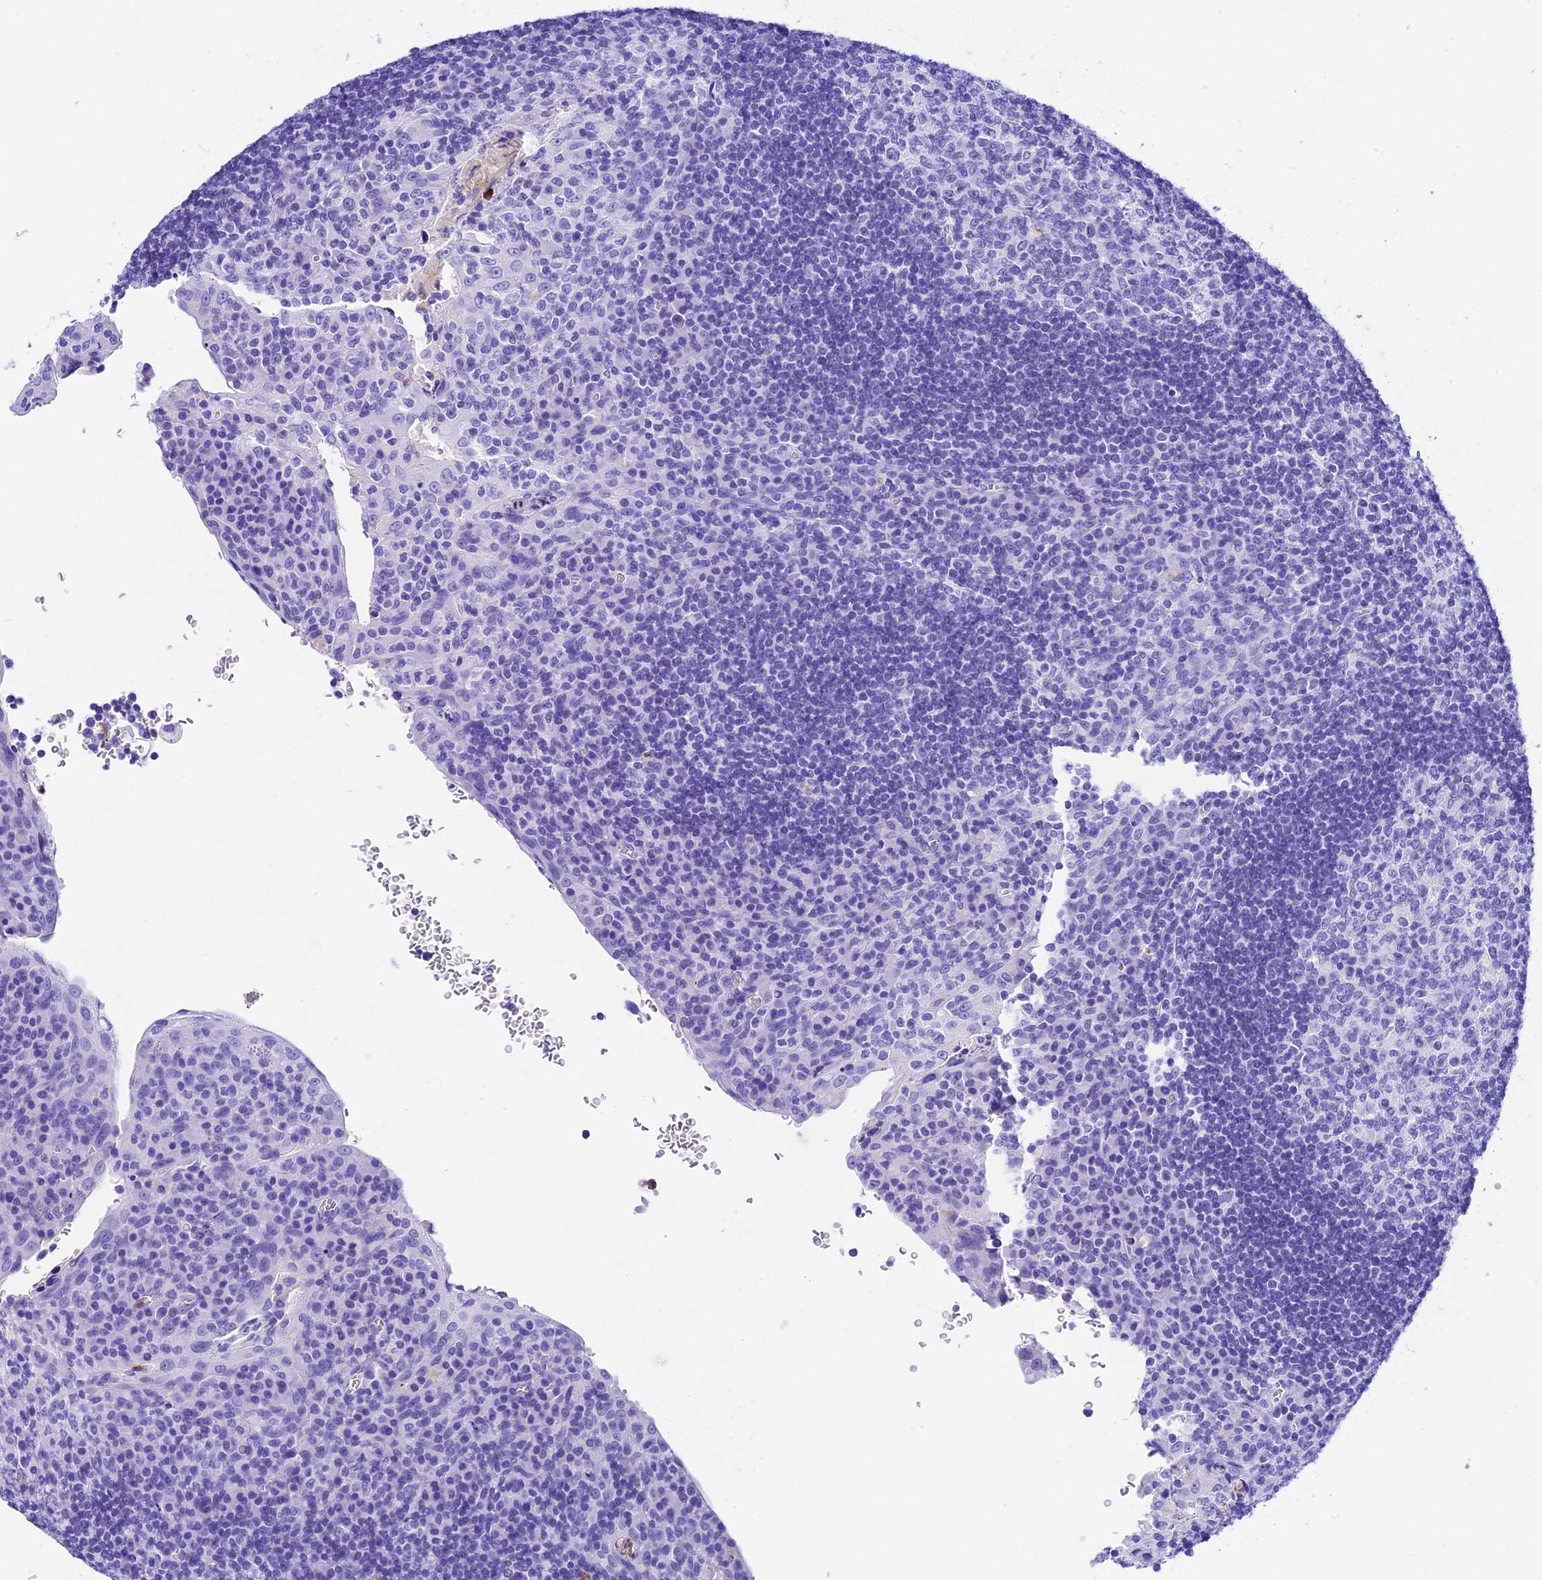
{"staining": {"intensity": "negative", "quantity": "none", "location": "none"}, "tissue": "tonsil", "cell_type": "Germinal center cells", "image_type": "normal", "snomed": [{"axis": "morphology", "description": "Normal tissue, NOS"}, {"axis": "topography", "description": "Tonsil"}], "caption": "Germinal center cells are negative for brown protein staining in unremarkable tonsil. (Immunohistochemistry, brightfield microscopy, high magnification).", "gene": "PSG11", "patient": {"sex": "male", "age": 17}}